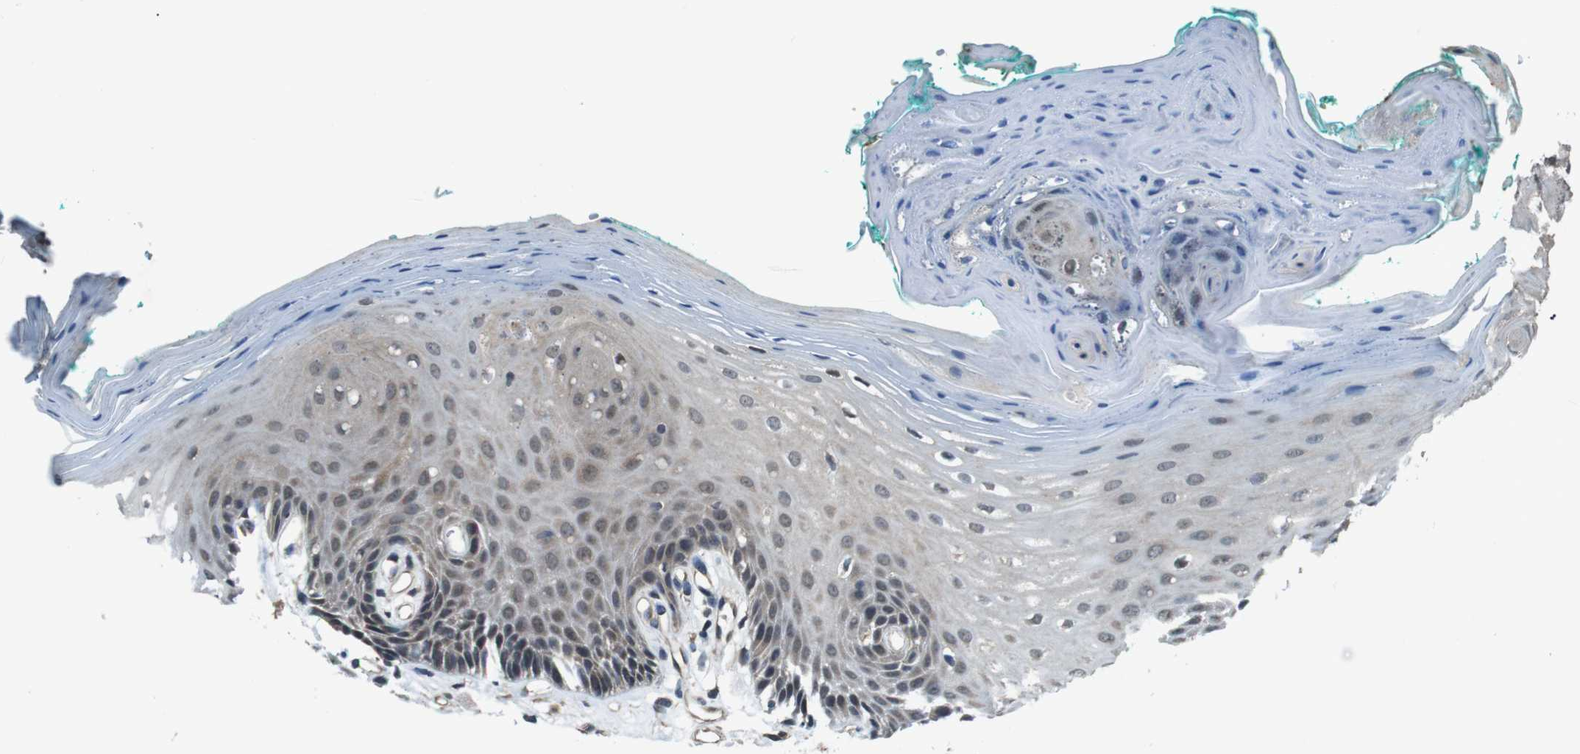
{"staining": {"intensity": "weak", "quantity": "25%-75%", "location": "cytoplasmic/membranous,nuclear"}, "tissue": "oral mucosa", "cell_type": "Squamous epithelial cells", "image_type": "normal", "snomed": [{"axis": "morphology", "description": "Normal tissue, NOS"}, {"axis": "topography", "description": "Skeletal muscle"}, {"axis": "topography", "description": "Oral tissue"}, {"axis": "topography", "description": "Peripheral nerve tissue"}], "caption": "Immunohistochemical staining of normal human oral mucosa exhibits low levels of weak cytoplasmic/membranous,nuclear expression in approximately 25%-75% of squamous epithelial cells.", "gene": "SOCS1", "patient": {"sex": "female", "age": 84}}